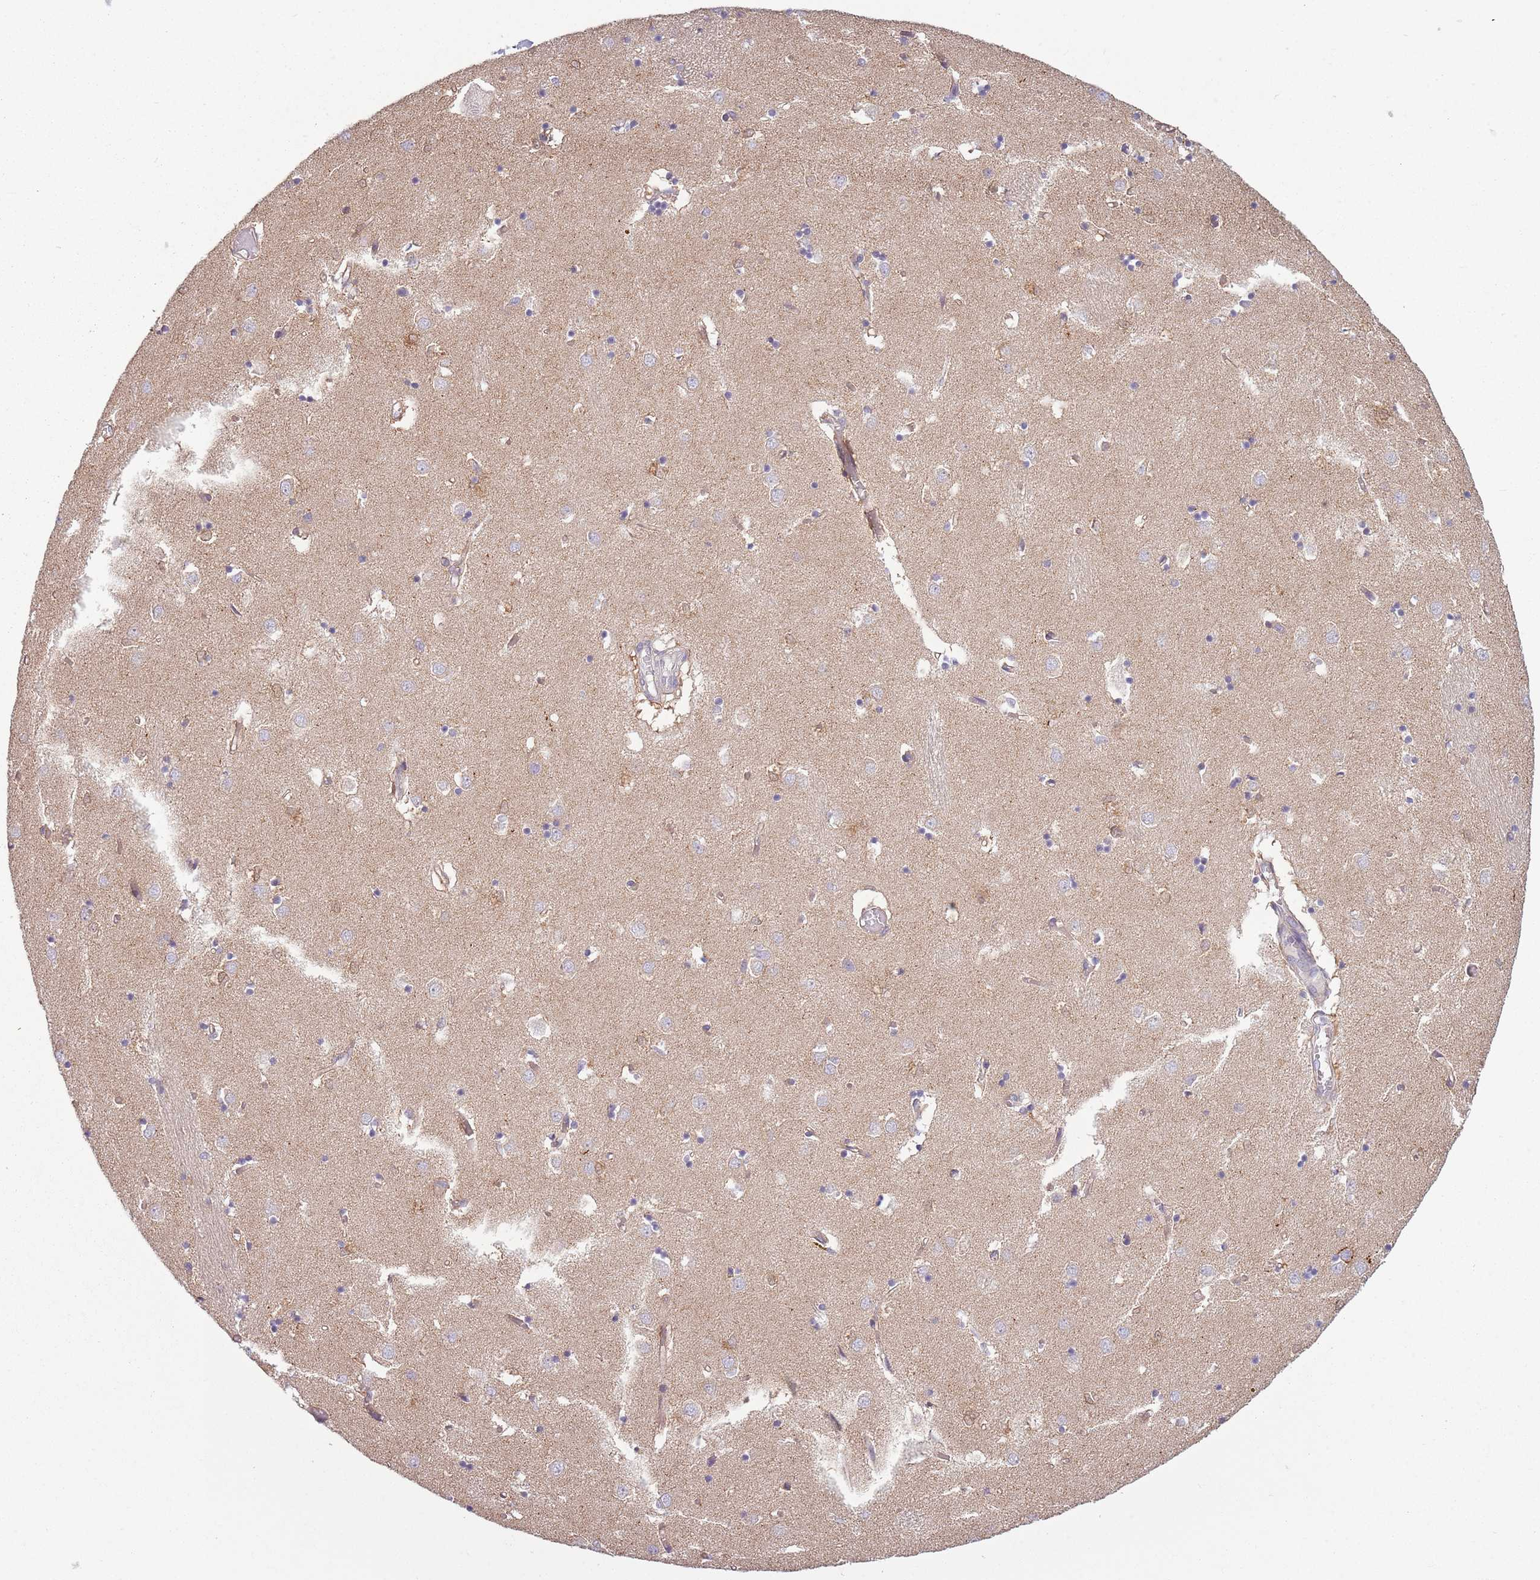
{"staining": {"intensity": "weak", "quantity": "<25%", "location": "cytoplasmic/membranous"}, "tissue": "caudate", "cell_type": "Glial cells", "image_type": "normal", "snomed": [{"axis": "morphology", "description": "Normal tissue, NOS"}, {"axis": "topography", "description": "Lateral ventricle wall"}], "caption": "This is a histopathology image of IHC staining of benign caudate, which shows no positivity in glial cells. The staining is performed using DAB (3,3'-diaminobenzidine) brown chromogen with nuclei counter-stained in using hematoxylin.", "gene": "COQ5", "patient": {"sex": "male", "age": 70}}